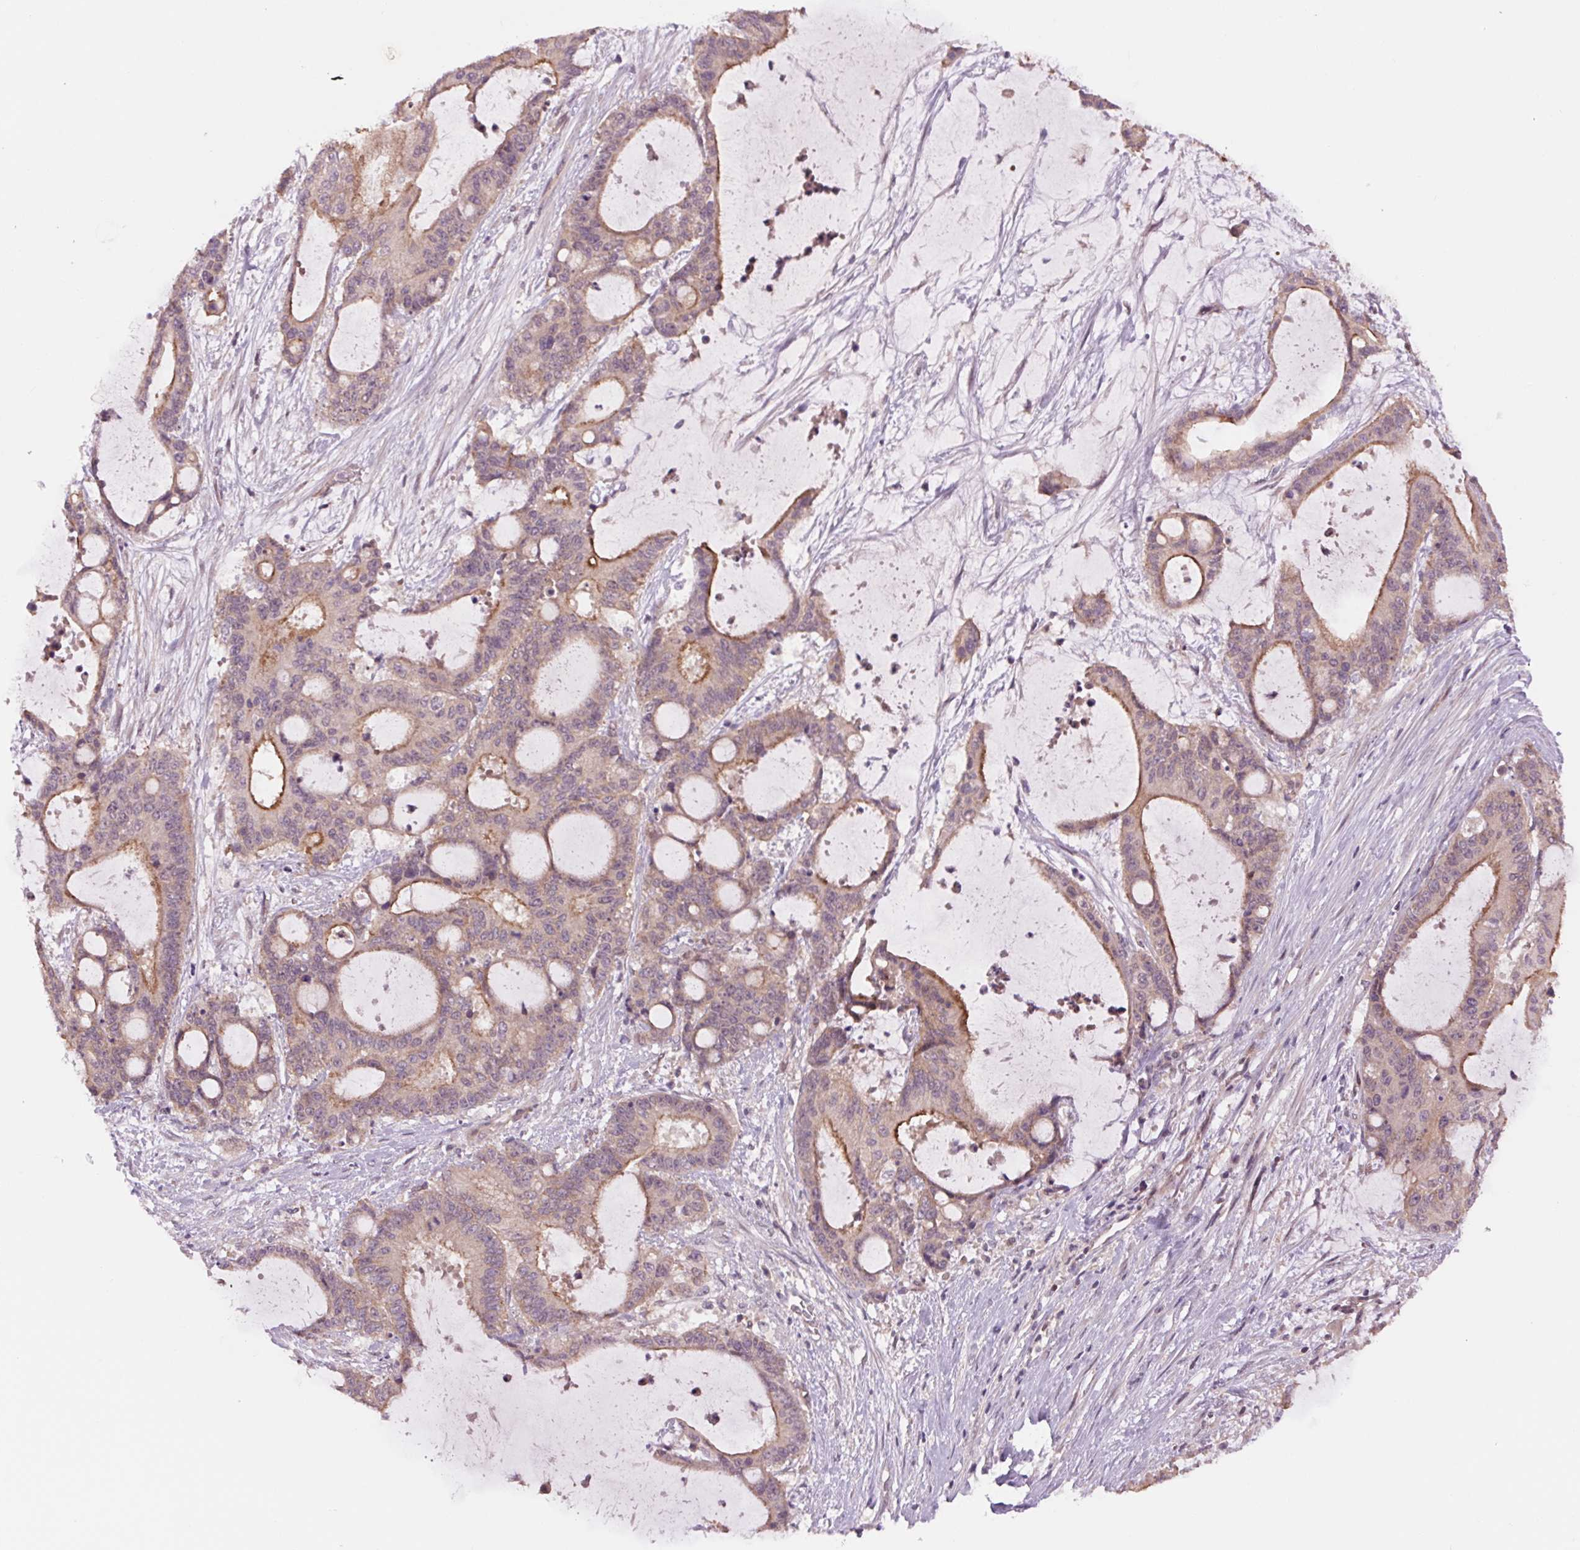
{"staining": {"intensity": "moderate", "quantity": "<25%", "location": "cytoplasmic/membranous"}, "tissue": "liver cancer", "cell_type": "Tumor cells", "image_type": "cancer", "snomed": [{"axis": "morphology", "description": "Normal tissue, NOS"}, {"axis": "morphology", "description": "Cholangiocarcinoma"}, {"axis": "topography", "description": "Liver"}, {"axis": "topography", "description": "Peripheral nerve tissue"}], "caption": "This is a photomicrograph of immunohistochemistry (IHC) staining of cholangiocarcinoma (liver), which shows moderate expression in the cytoplasmic/membranous of tumor cells.", "gene": "SH3RF2", "patient": {"sex": "female", "age": 73}}